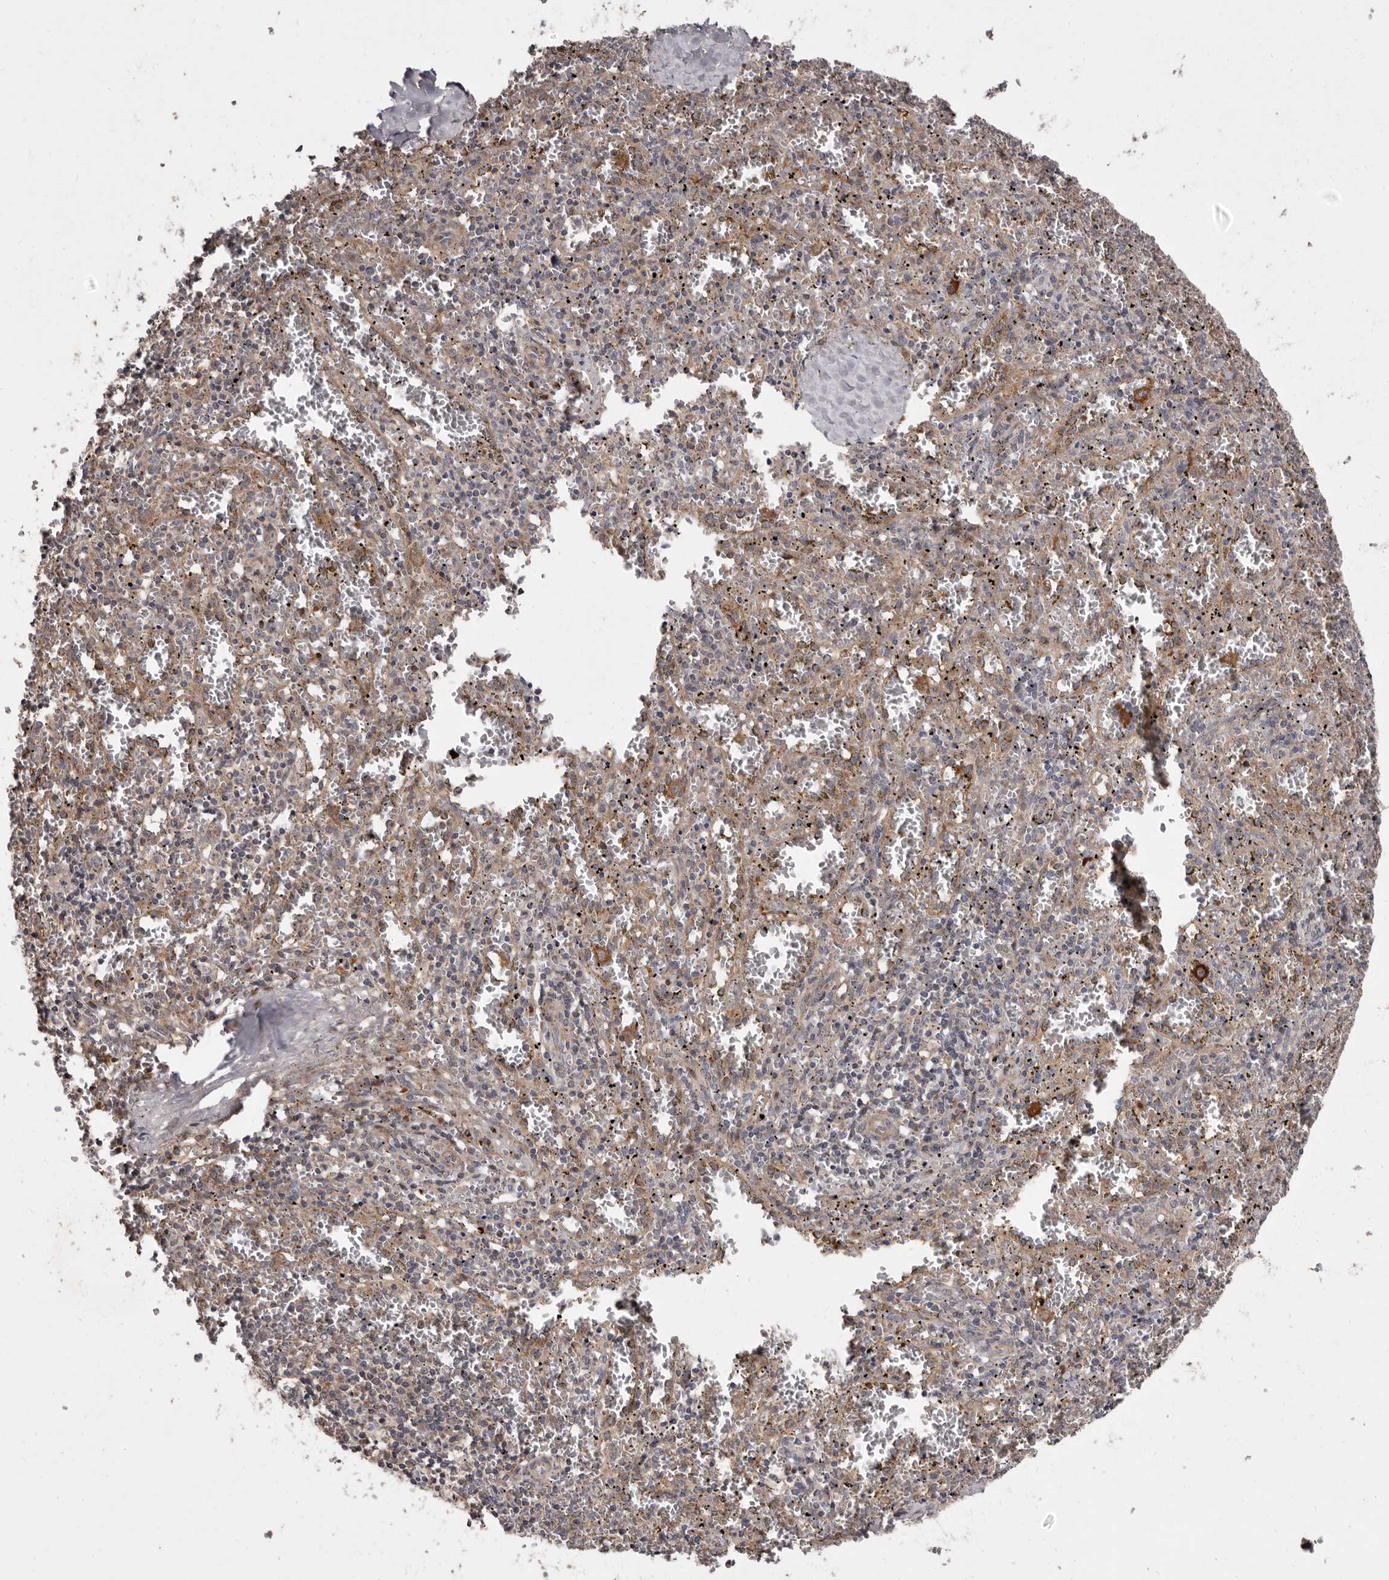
{"staining": {"intensity": "negative", "quantity": "none", "location": "none"}, "tissue": "spleen", "cell_type": "Cells in red pulp", "image_type": "normal", "snomed": [{"axis": "morphology", "description": "Normal tissue, NOS"}, {"axis": "topography", "description": "Spleen"}], "caption": "Photomicrograph shows no protein expression in cells in red pulp of unremarkable spleen. (DAB (3,3'-diaminobenzidine) immunohistochemistry visualized using brightfield microscopy, high magnification).", "gene": "FLAD1", "patient": {"sex": "male", "age": 11}}